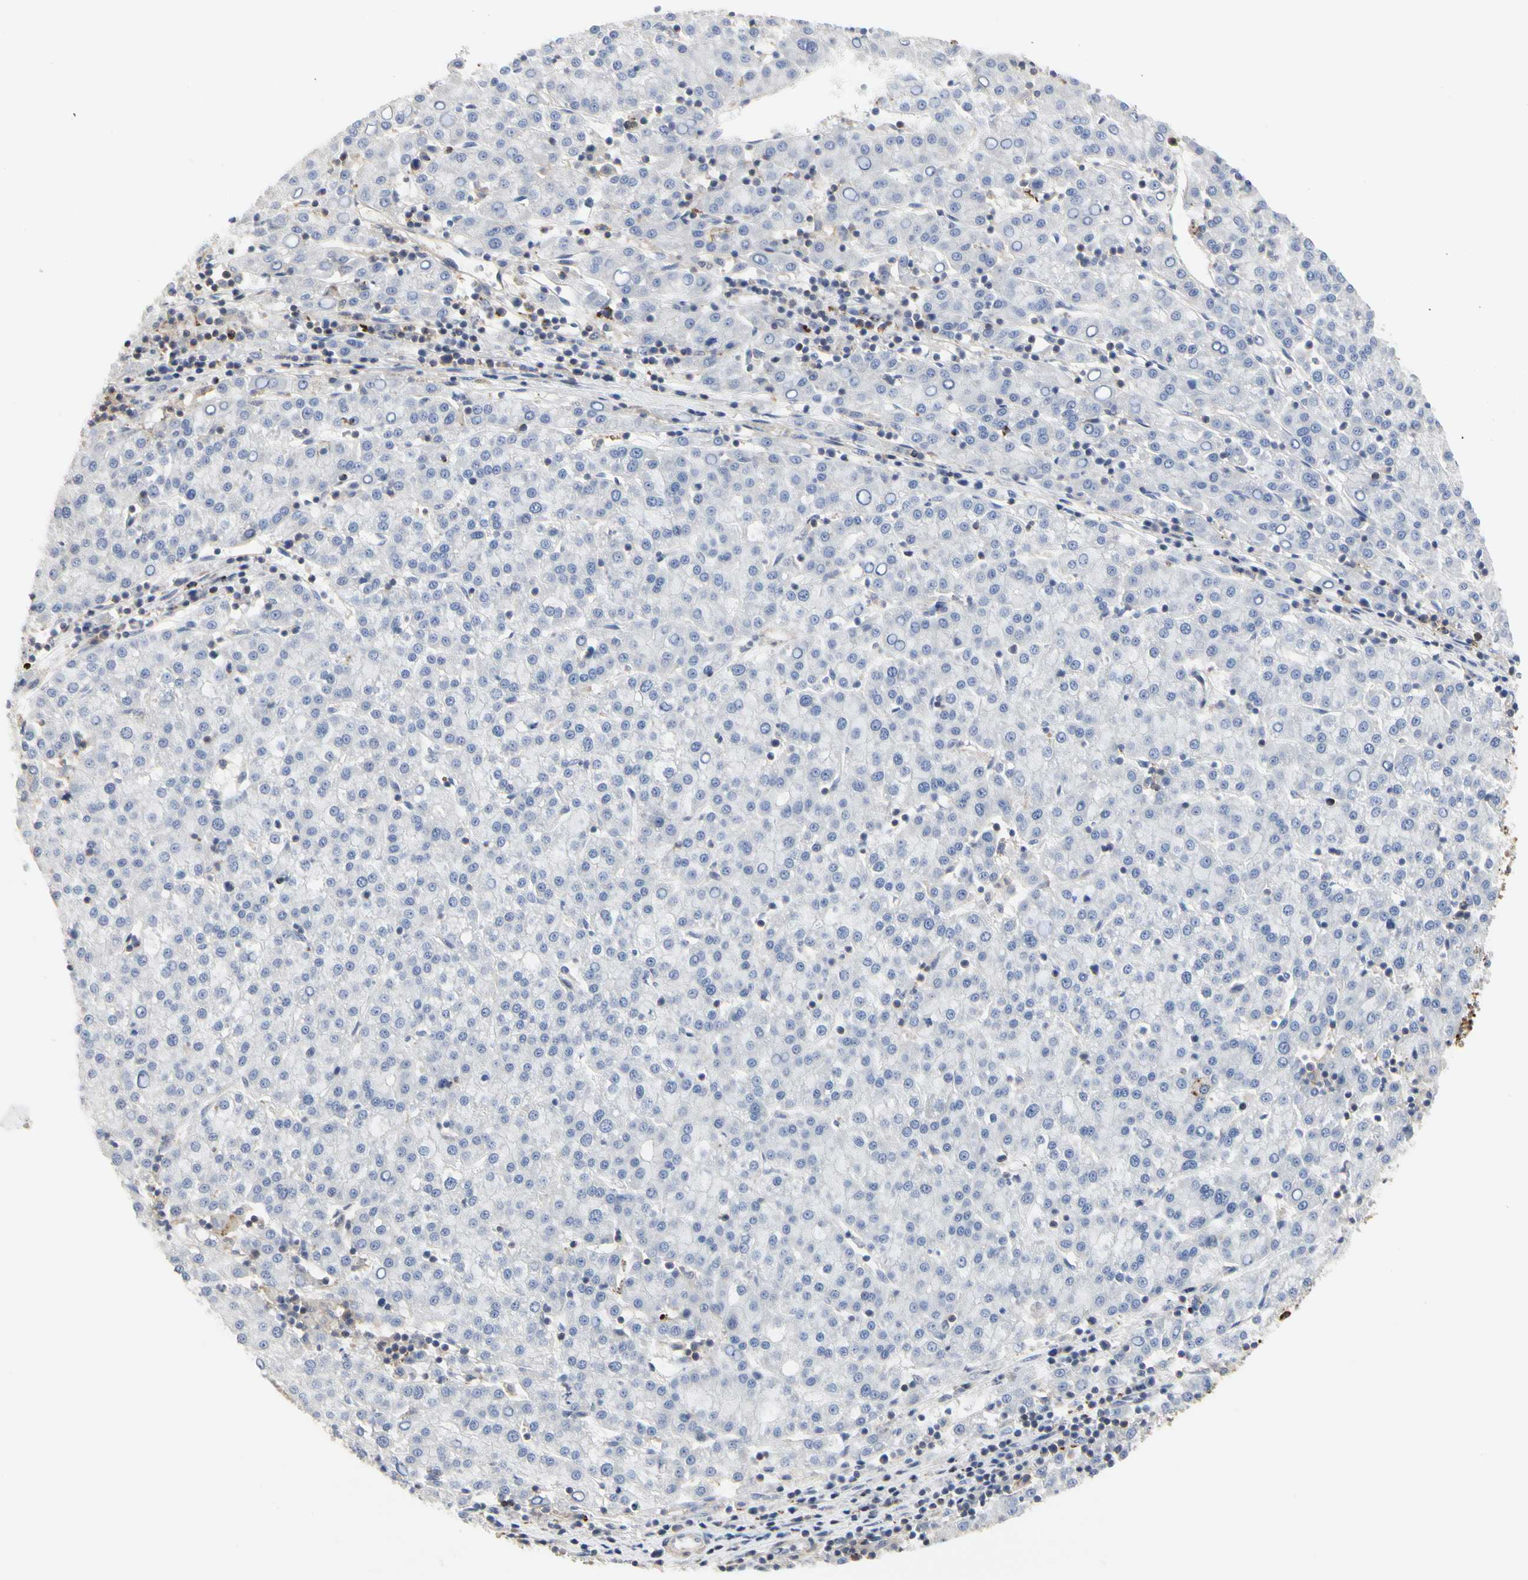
{"staining": {"intensity": "negative", "quantity": "none", "location": "none"}, "tissue": "liver cancer", "cell_type": "Tumor cells", "image_type": "cancer", "snomed": [{"axis": "morphology", "description": "Carcinoma, Hepatocellular, NOS"}, {"axis": "topography", "description": "Liver"}], "caption": "The immunohistochemistry photomicrograph has no significant expression in tumor cells of hepatocellular carcinoma (liver) tissue.", "gene": "SHANK2", "patient": {"sex": "female", "age": 58}}